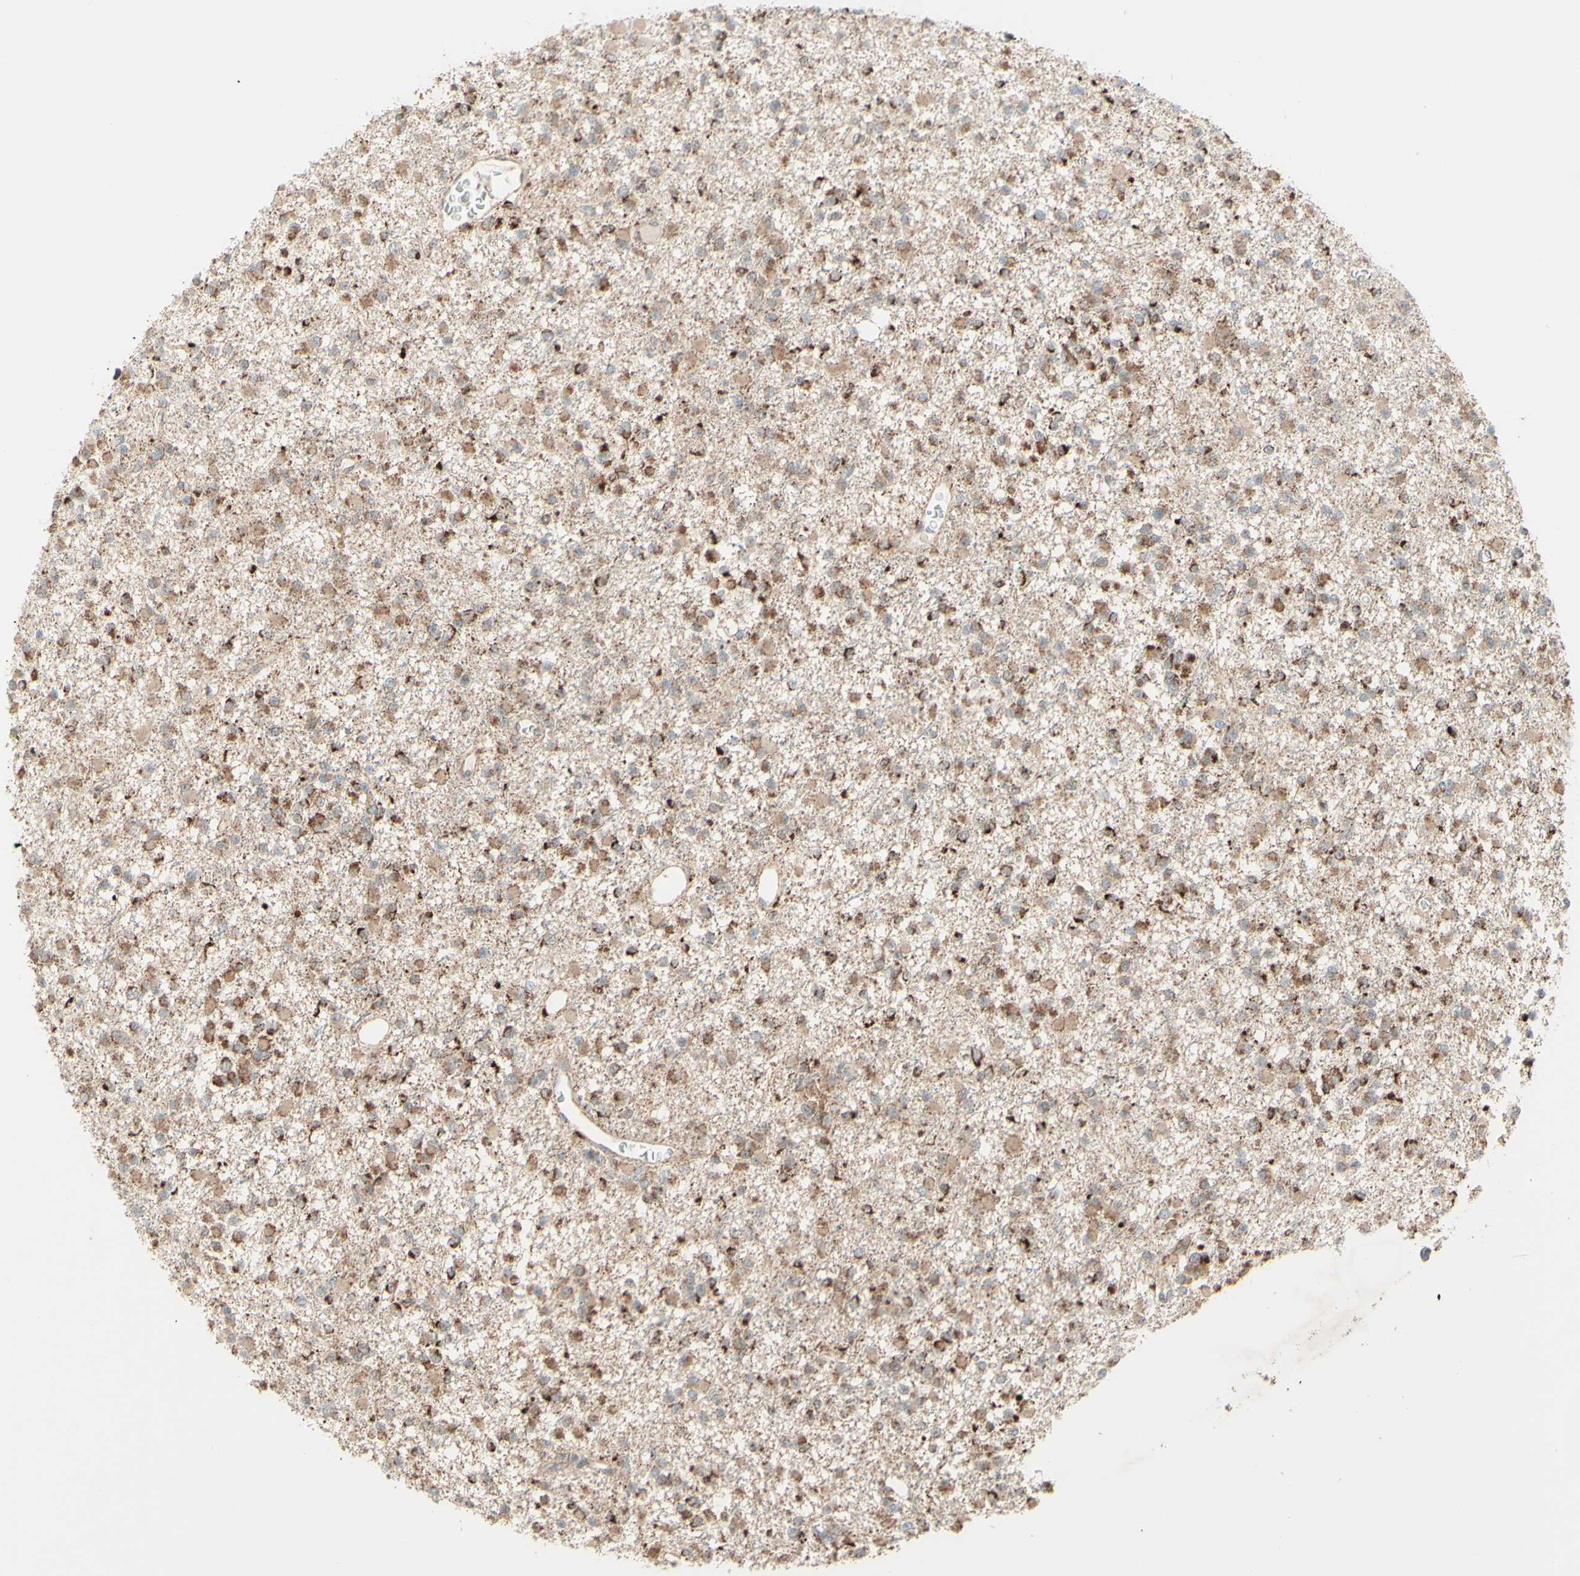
{"staining": {"intensity": "moderate", "quantity": ">75%", "location": "cytoplasmic/membranous"}, "tissue": "glioma", "cell_type": "Tumor cells", "image_type": "cancer", "snomed": [{"axis": "morphology", "description": "Glioma, malignant, Low grade"}, {"axis": "topography", "description": "Brain"}], "caption": "High-power microscopy captured an immunohistochemistry (IHC) photomicrograph of glioma, revealing moderate cytoplasmic/membranous staining in about >75% of tumor cells.", "gene": "DHRS3", "patient": {"sex": "female", "age": 22}}